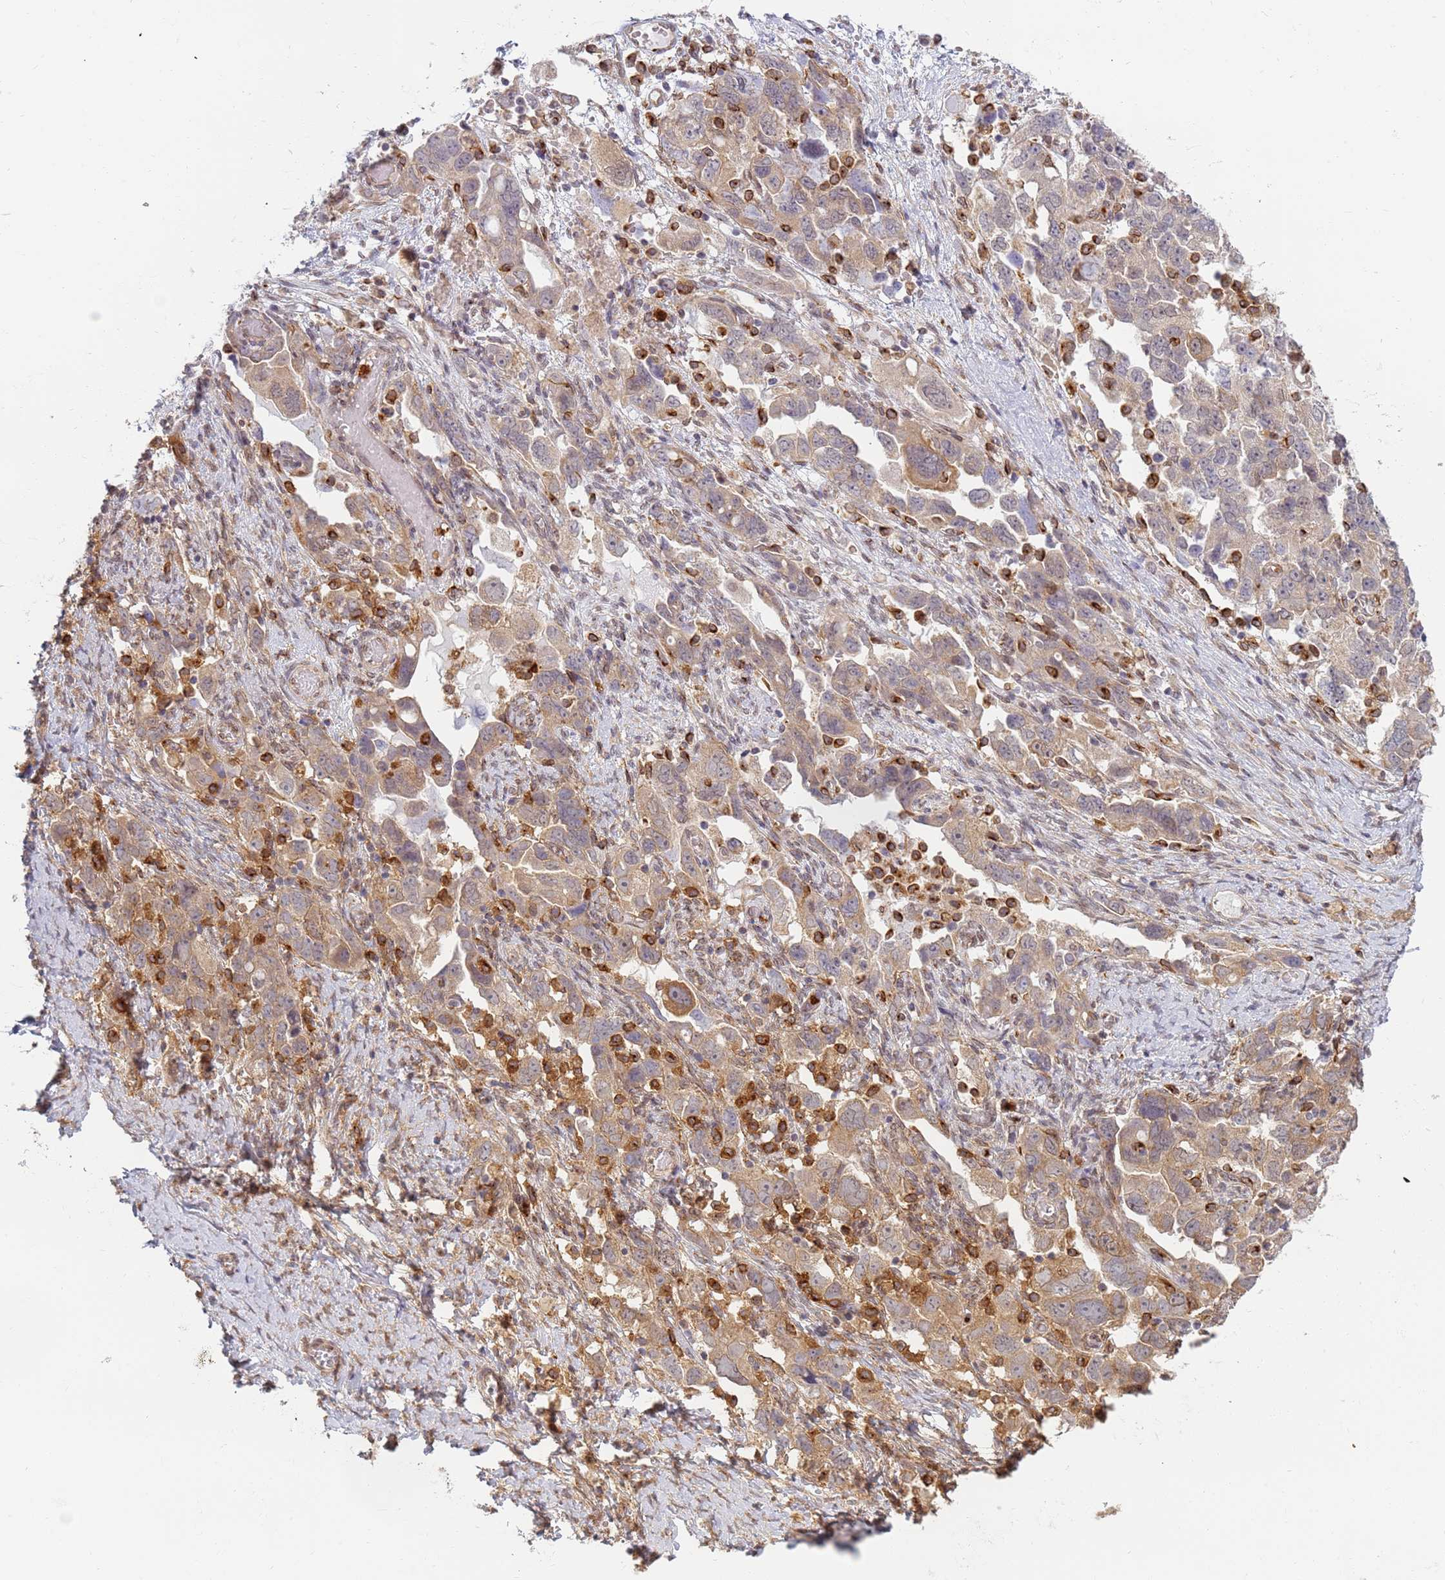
{"staining": {"intensity": "weak", "quantity": "25%-75%", "location": "cytoplasmic/membranous"}, "tissue": "ovarian cancer", "cell_type": "Tumor cells", "image_type": "cancer", "snomed": [{"axis": "morphology", "description": "Carcinoma, NOS"}, {"axis": "morphology", "description": "Cystadenocarcinoma, serous, NOS"}, {"axis": "topography", "description": "Ovary"}], "caption": "Ovarian serous cystadenocarcinoma was stained to show a protein in brown. There is low levels of weak cytoplasmic/membranous positivity in approximately 25%-75% of tumor cells.", "gene": "CEP170", "patient": {"sex": "female", "age": 69}}